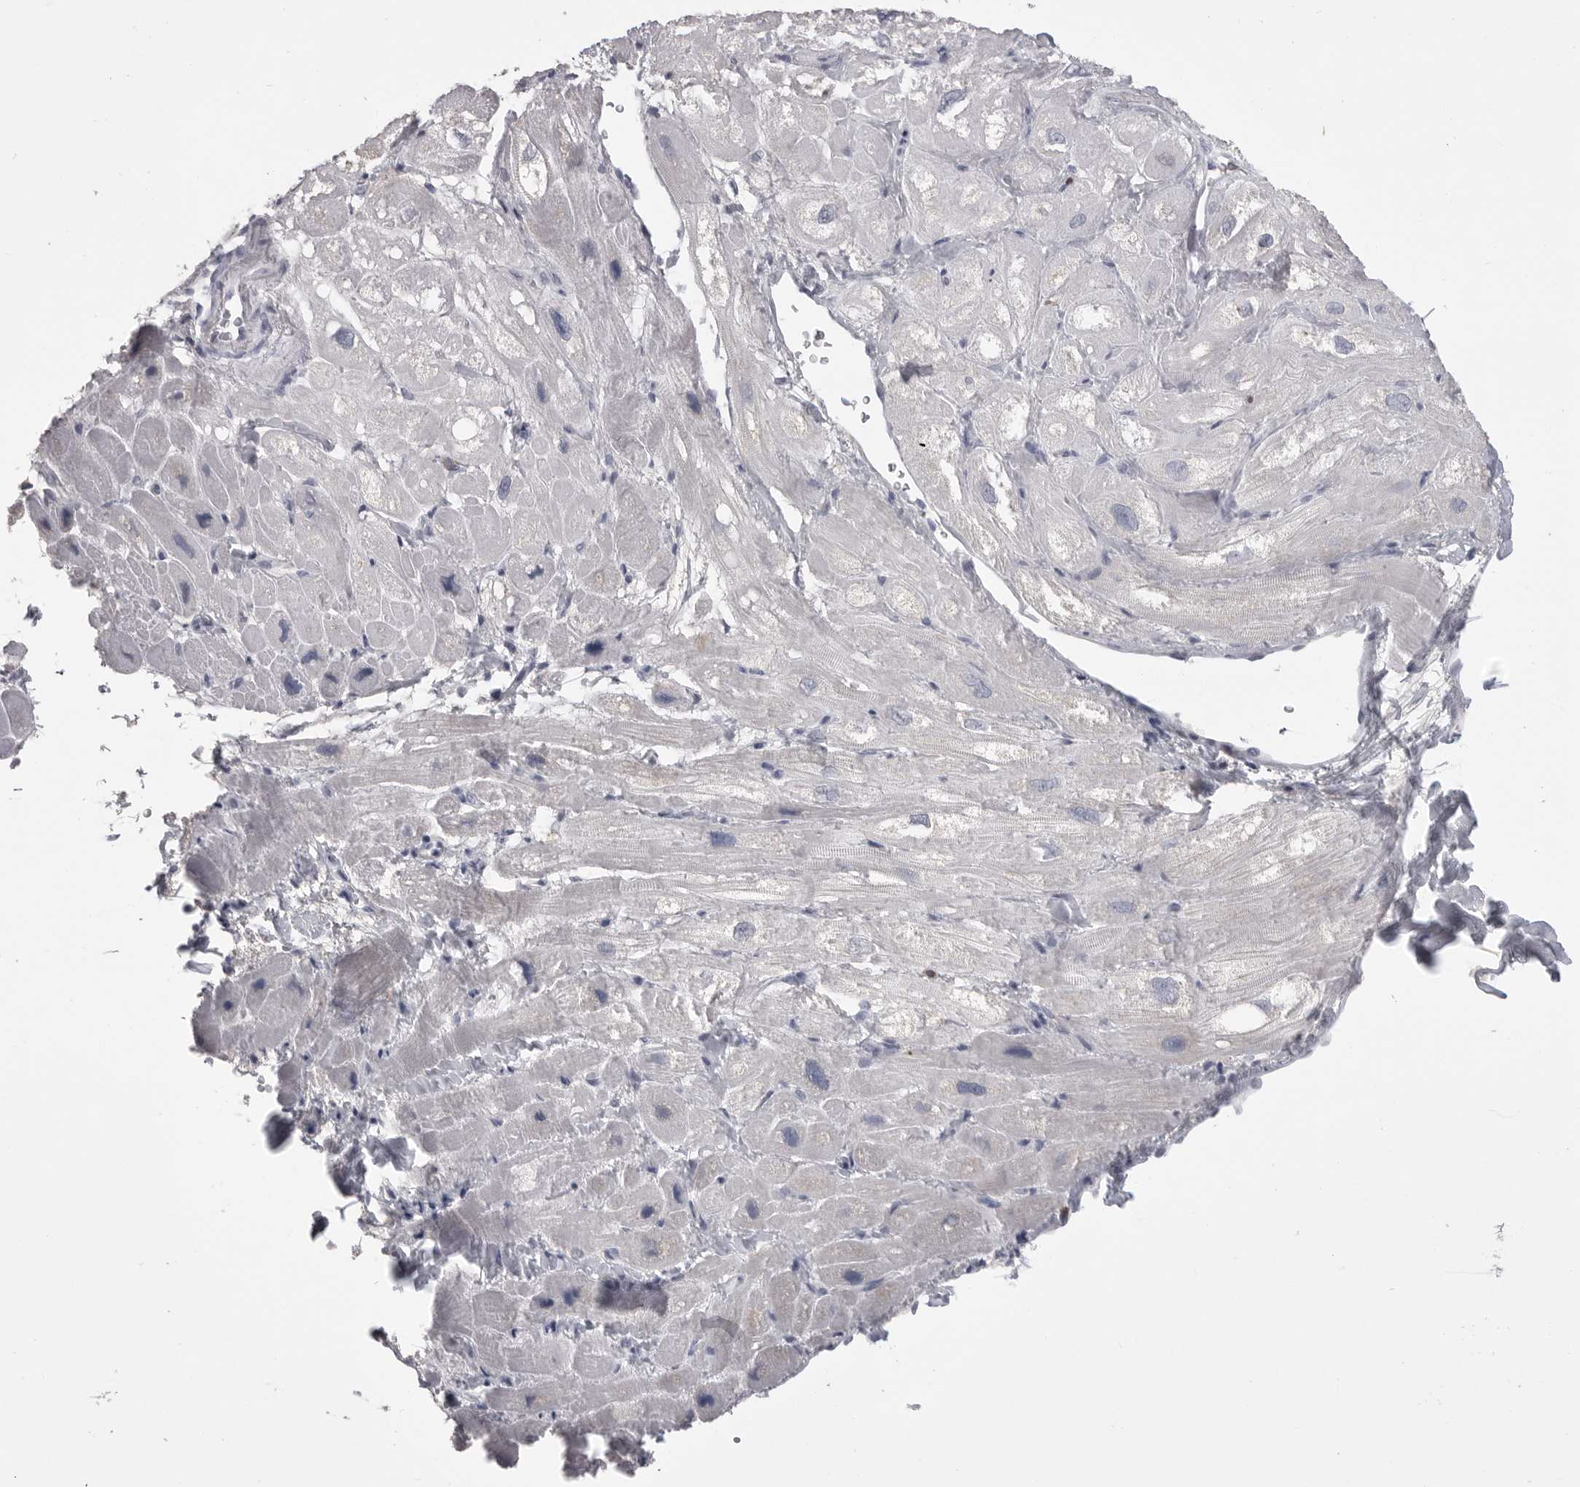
{"staining": {"intensity": "negative", "quantity": "none", "location": "none"}, "tissue": "heart muscle", "cell_type": "Cardiomyocytes", "image_type": "normal", "snomed": [{"axis": "morphology", "description": "Normal tissue, NOS"}, {"axis": "topography", "description": "Heart"}], "caption": "DAB (3,3'-diaminobenzidine) immunohistochemical staining of benign heart muscle demonstrates no significant staining in cardiomyocytes.", "gene": "ITGAL", "patient": {"sex": "male", "age": 49}}